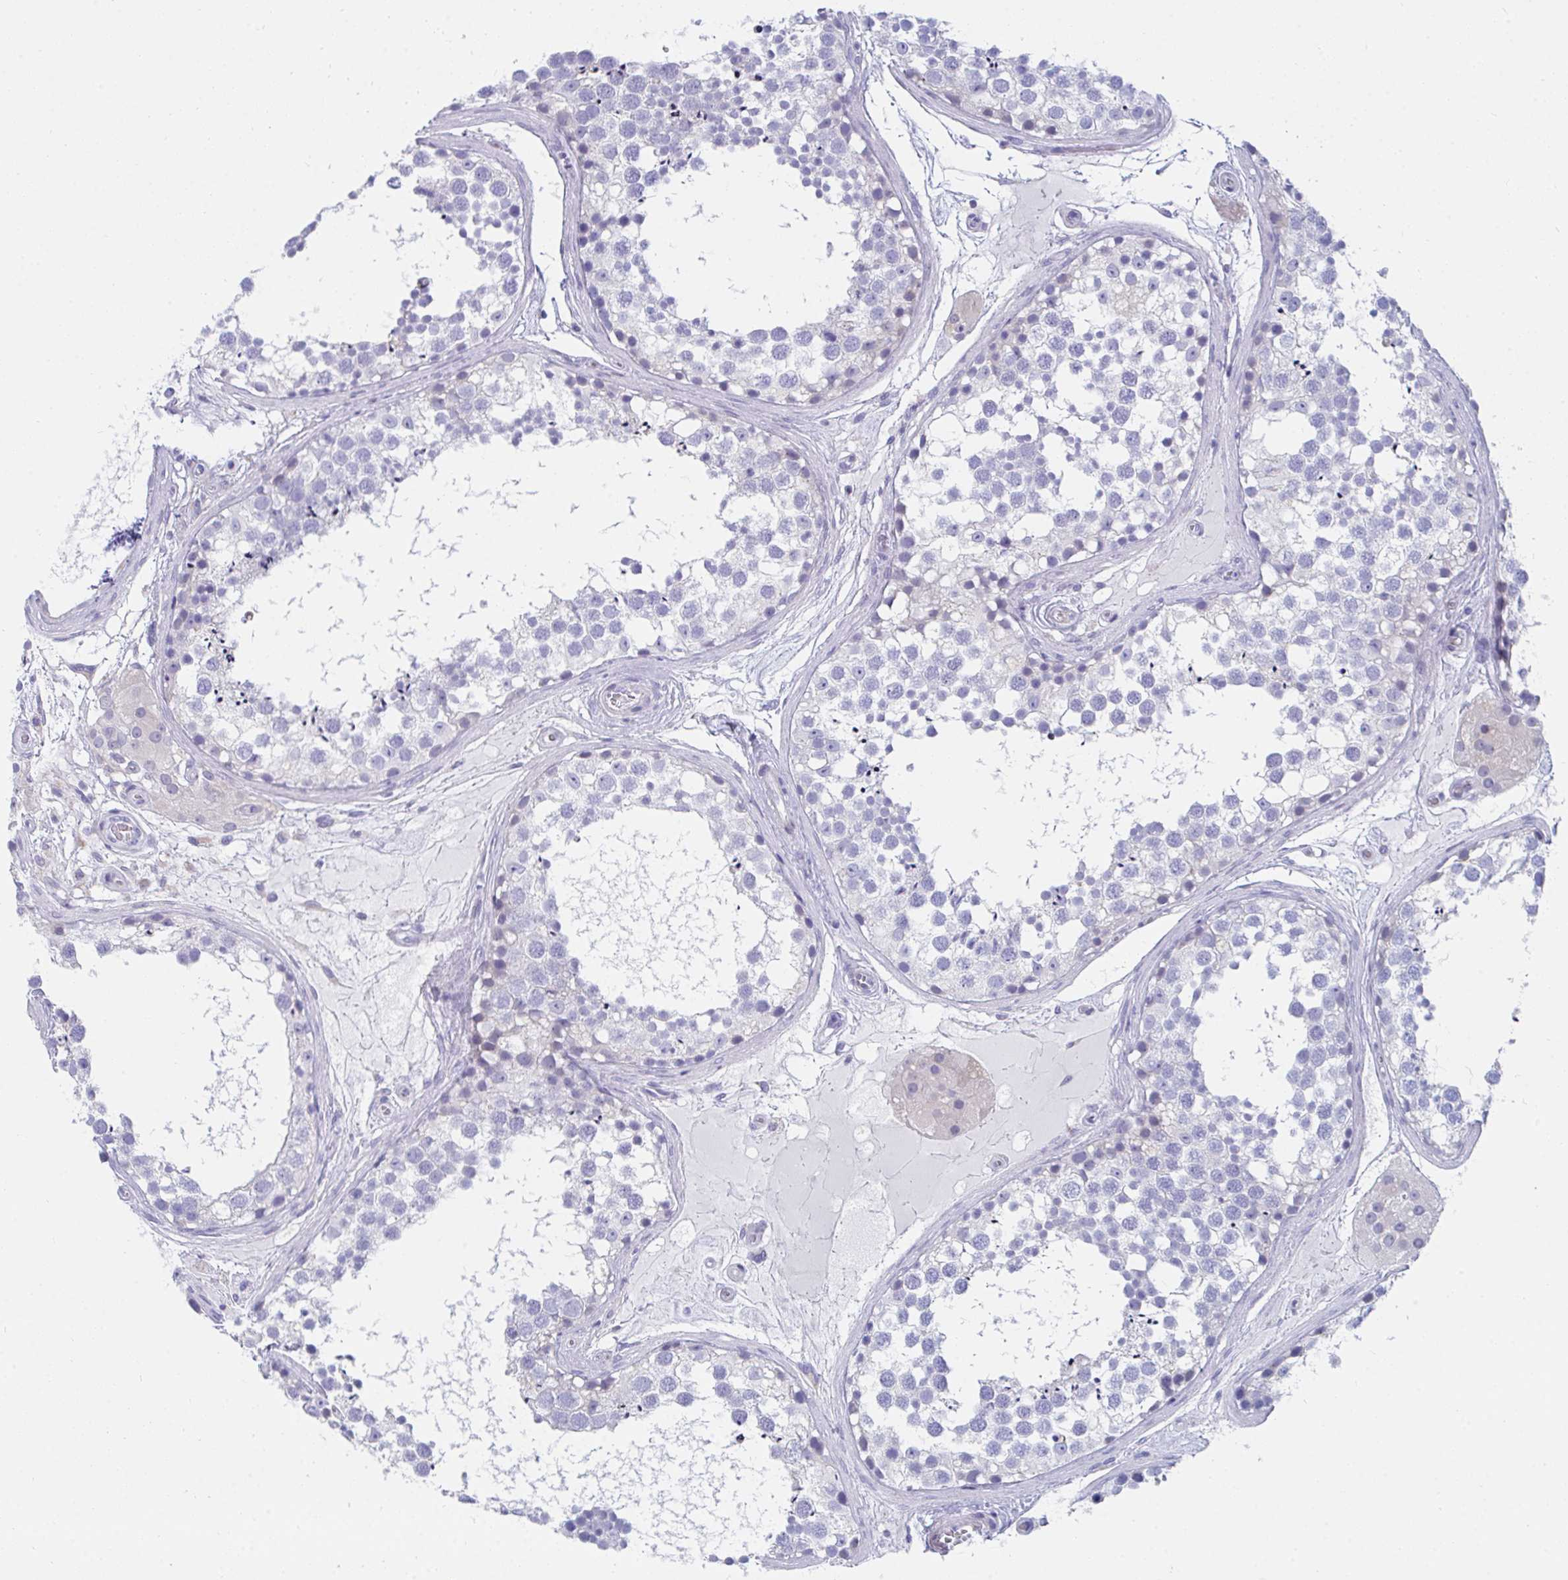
{"staining": {"intensity": "negative", "quantity": "none", "location": "none"}, "tissue": "testis", "cell_type": "Cells in seminiferous ducts", "image_type": "normal", "snomed": [{"axis": "morphology", "description": "Normal tissue, NOS"}, {"axis": "morphology", "description": "Seminoma, NOS"}, {"axis": "topography", "description": "Testis"}], "caption": "High power microscopy photomicrograph of an IHC image of unremarkable testis, revealing no significant staining in cells in seminiferous ducts. The staining is performed using DAB (3,3'-diaminobenzidine) brown chromogen with nuclei counter-stained in using hematoxylin.", "gene": "MGAM2", "patient": {"sex": "male", "age": 65}}